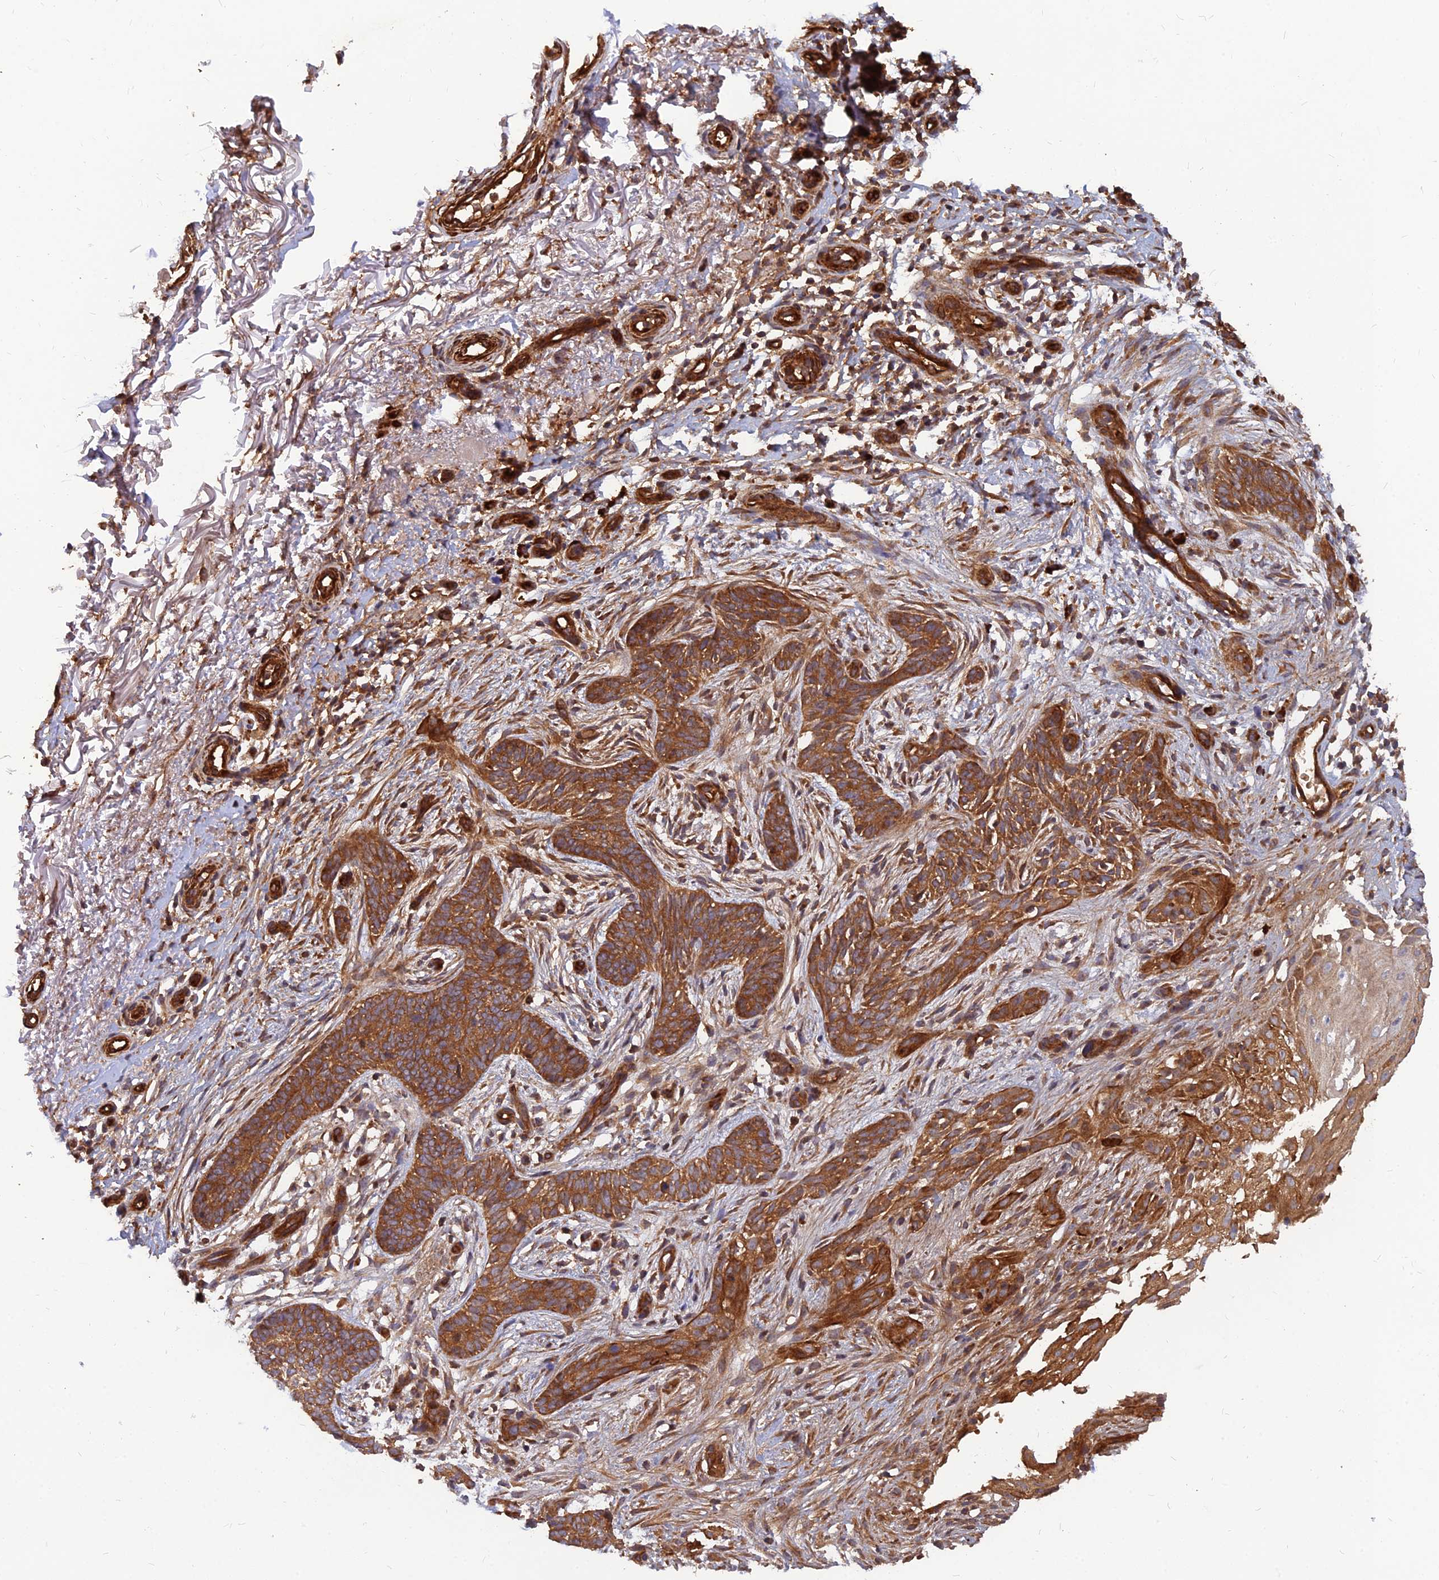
{"staining": {"intensity": "moderate", "quantity": ">75%", "location": "cytoplasmic/membranous"}, "tissue": "skin cancer", "cell_type": "Tumor cells", "image_type": "cancer", "snomed": [{"axis": "morphology", "description": "Basal cell carcinoma"}, {"axis": "topography", "description": "Skin"}], "caption": "Immunohistochemical staining of skin basal cell carcinoma demonstrates medium levels of moderate cytoplasmic/membranous expression in about >75% of tumor cells. (brown staining indicates protein expression, while blue staining denotes nuclei).", "gene": "RELCH", "patient": {"sex": "female", "age": 82}}